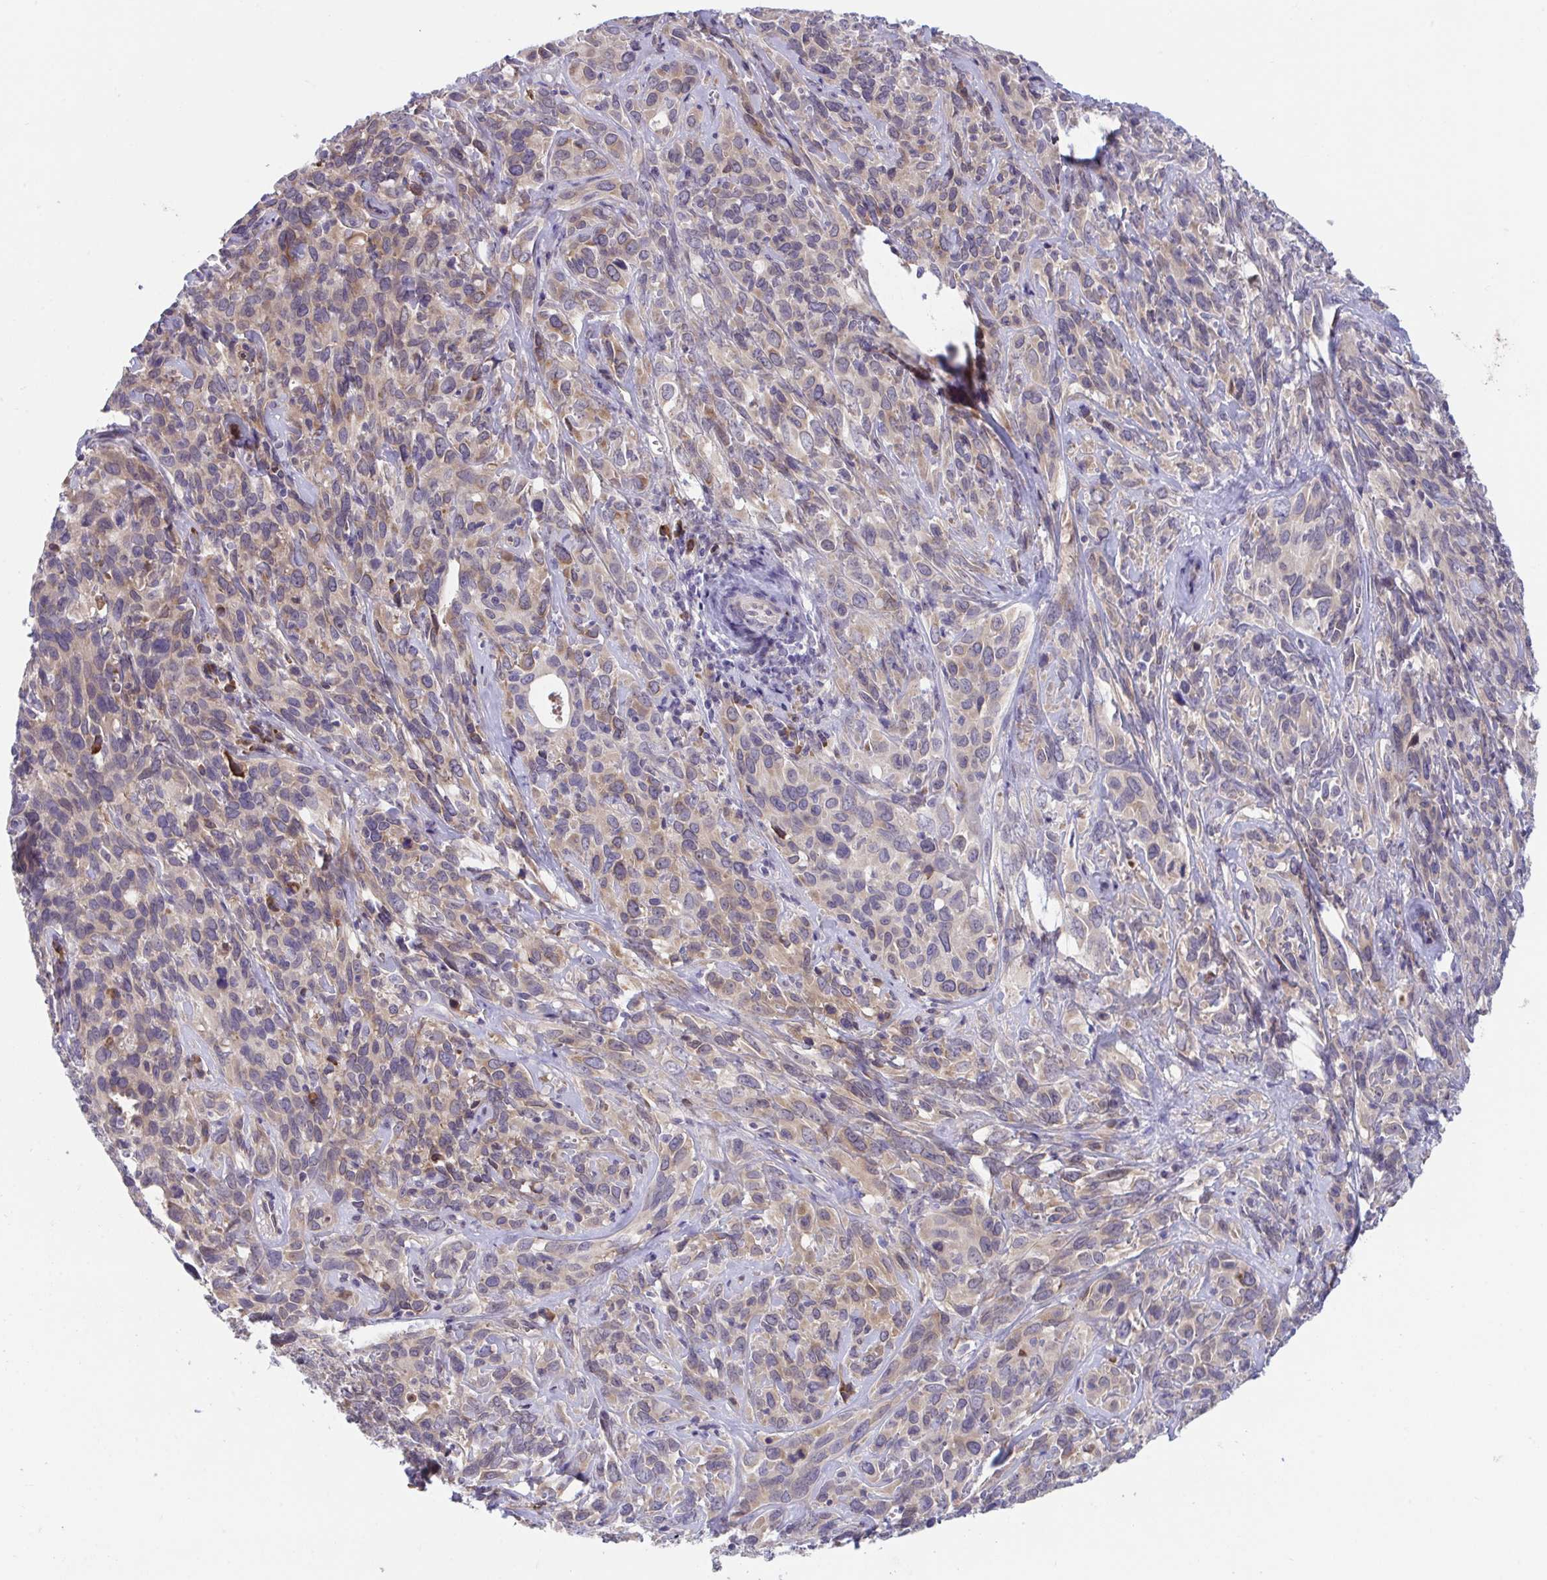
{"staining": {"intensity": "moderate", "quantity": ">75%", "location": "cytoplasmic/membranous"}, "tissue": "cervical cancer", "cell_type": "Tumor cells", "image_type": "cancer", "snomed": [{"axis": "morphology", "description": "Normal tissue, NOS"}, {"axis": "morphology", "description": "Squamous cell carcinoma, NOS"}, {"axis": "topography", "description": "Cervix"}], "caption": "Immunohistochemical staining of human squamous cell carcinoma (cervical) exhibits moderate cytoplasmic/membranous protein expression in about >75% of tumor cells.", "gene": "SUSD4", "patient": {"sex": "female", "age": 51}}